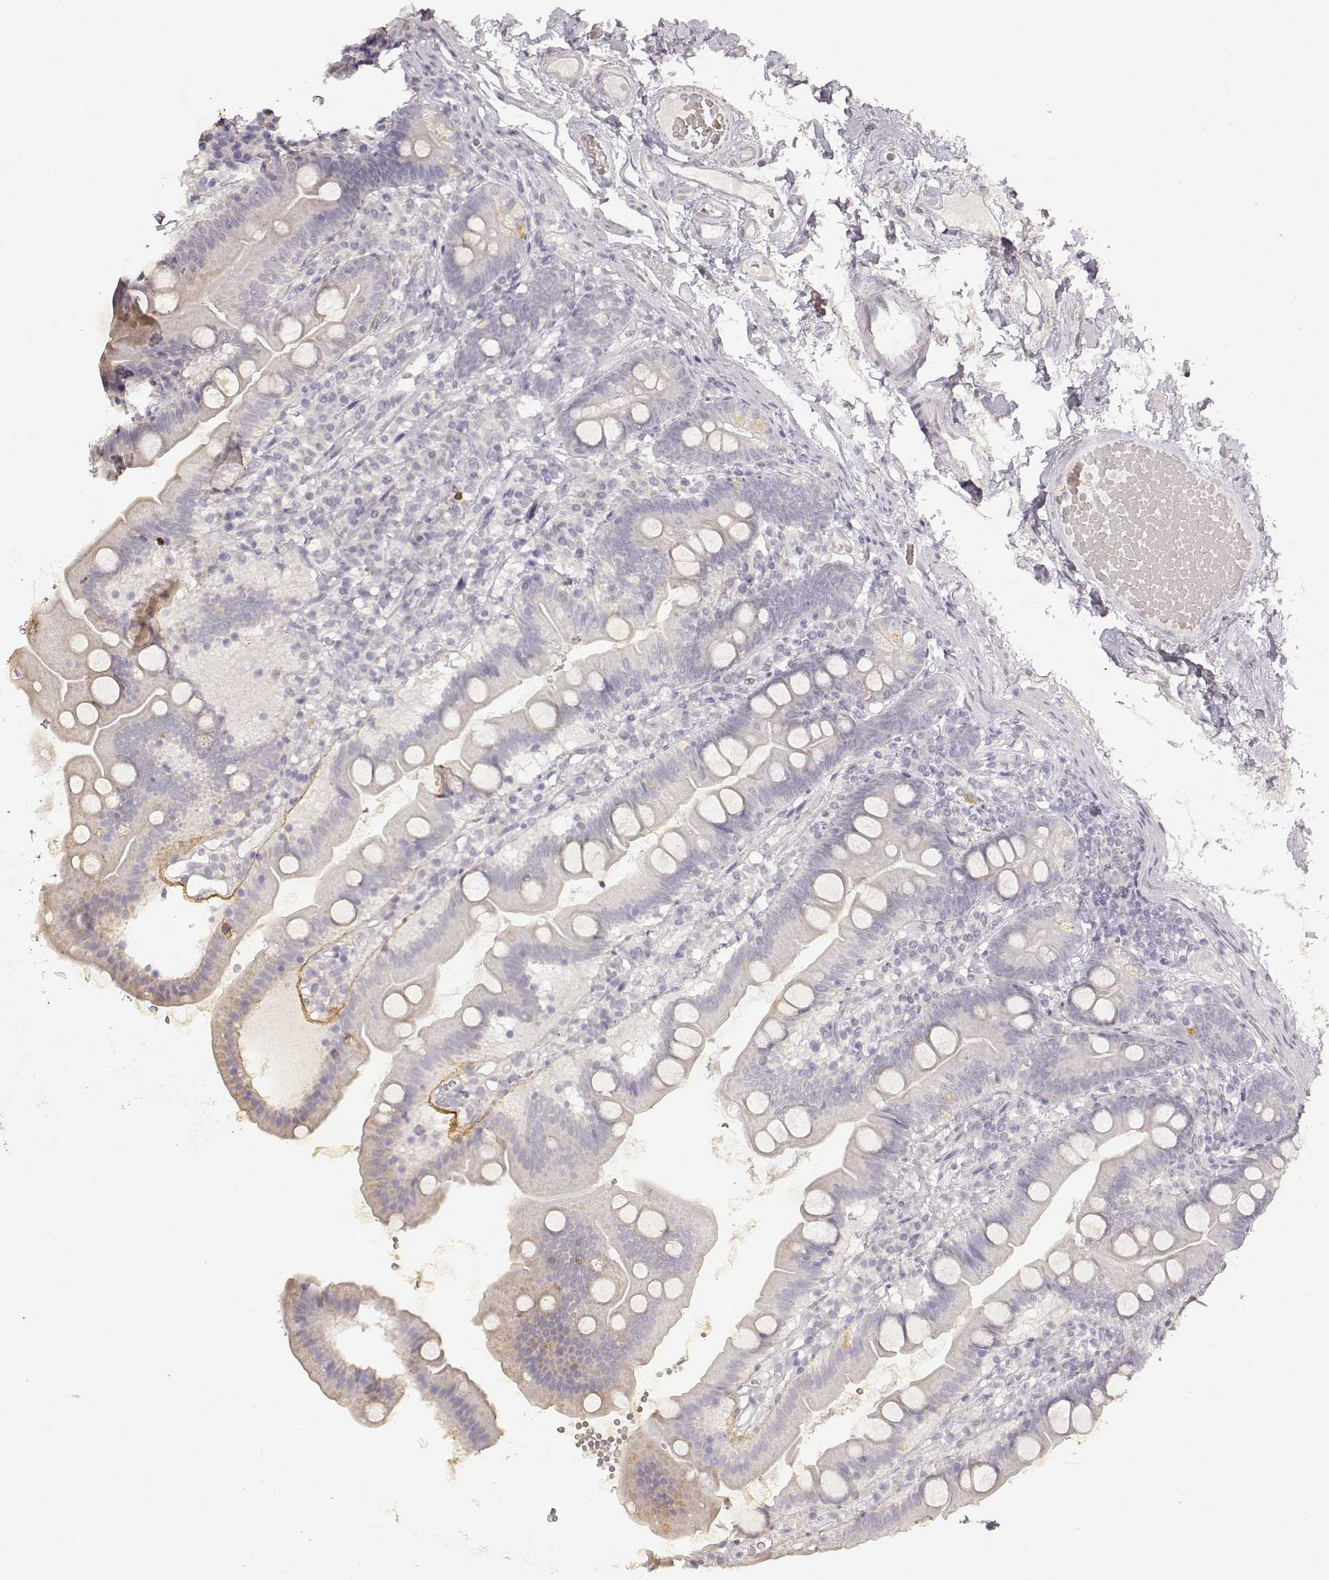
{"staining": {"intensity": "negative", "quantity": "none", "location": "none"}, "tissue": "duodenum", "cell_type": "Glandular cells", "image_type": "normal", "snomed": [{"axis": "morphology", "description": "Normal tissue, NOS"}, {"axis": "topography", "description": "Duodenum"}], "caption": "DAB (3,3'-diaminobenzidine) immunohistochemical staining of normal duodenum reveals no significant expression in glandular cells.", "gene": "LAMC2", "patient": {"sex": "female", "age": 67}}